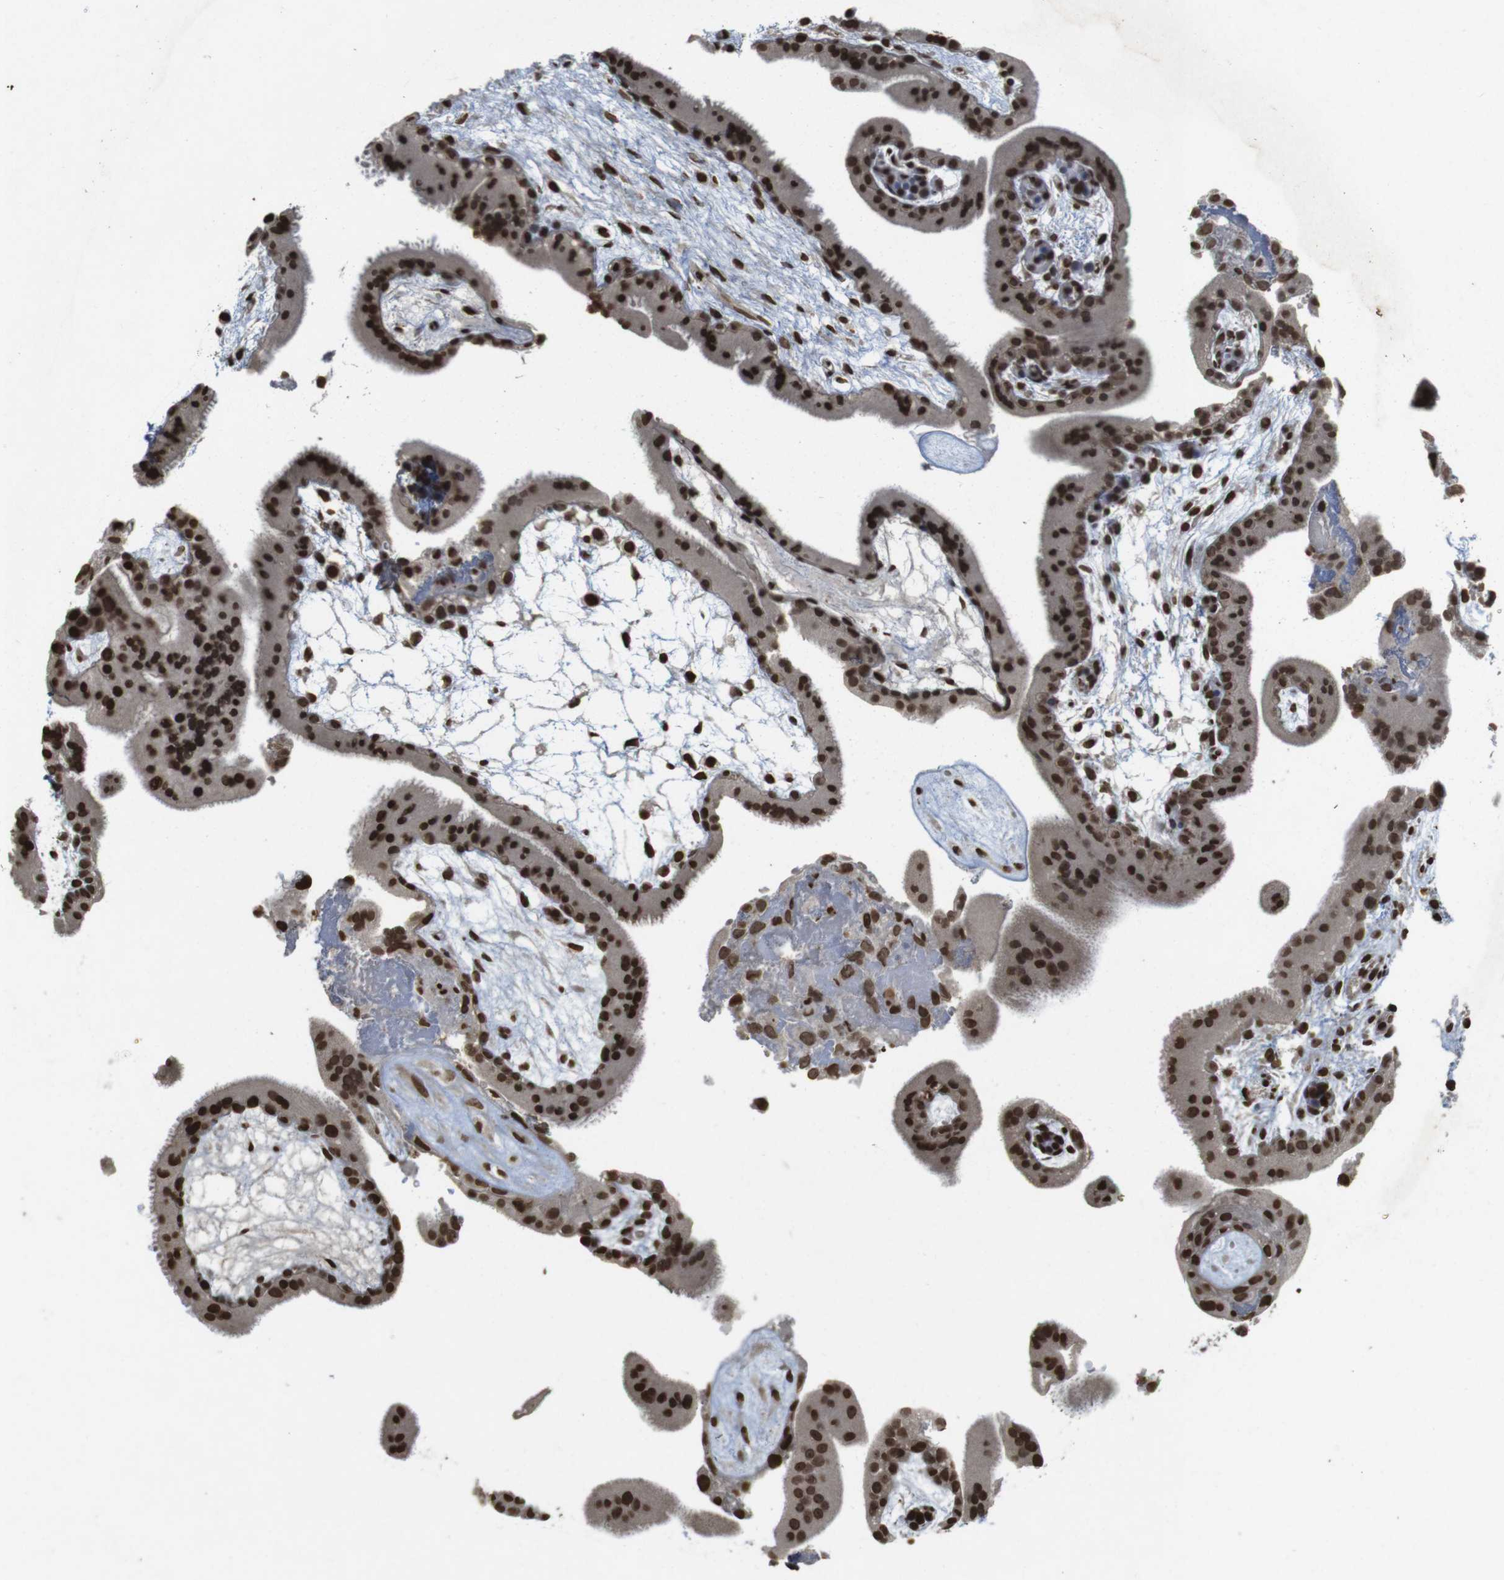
{"staining": {"intensity": "strong", "quantity": ">75%", "location": "nuclear"}, "tissue": "placenta", "cell_type": "Trophoblastic cells", "image_type": "normal", "snomed": [{"axis": "morphology", "description": "Normal tissue, NOS"}, {"axis": "topography", "description": "Placenta"}], "caption": "Protein staining exhibits strong nuclear expression in approximately >75% of trophoblastic cells in benign placenta.", "gene": "FOXA3", "patient": {"sex": "female", "age": 19}}